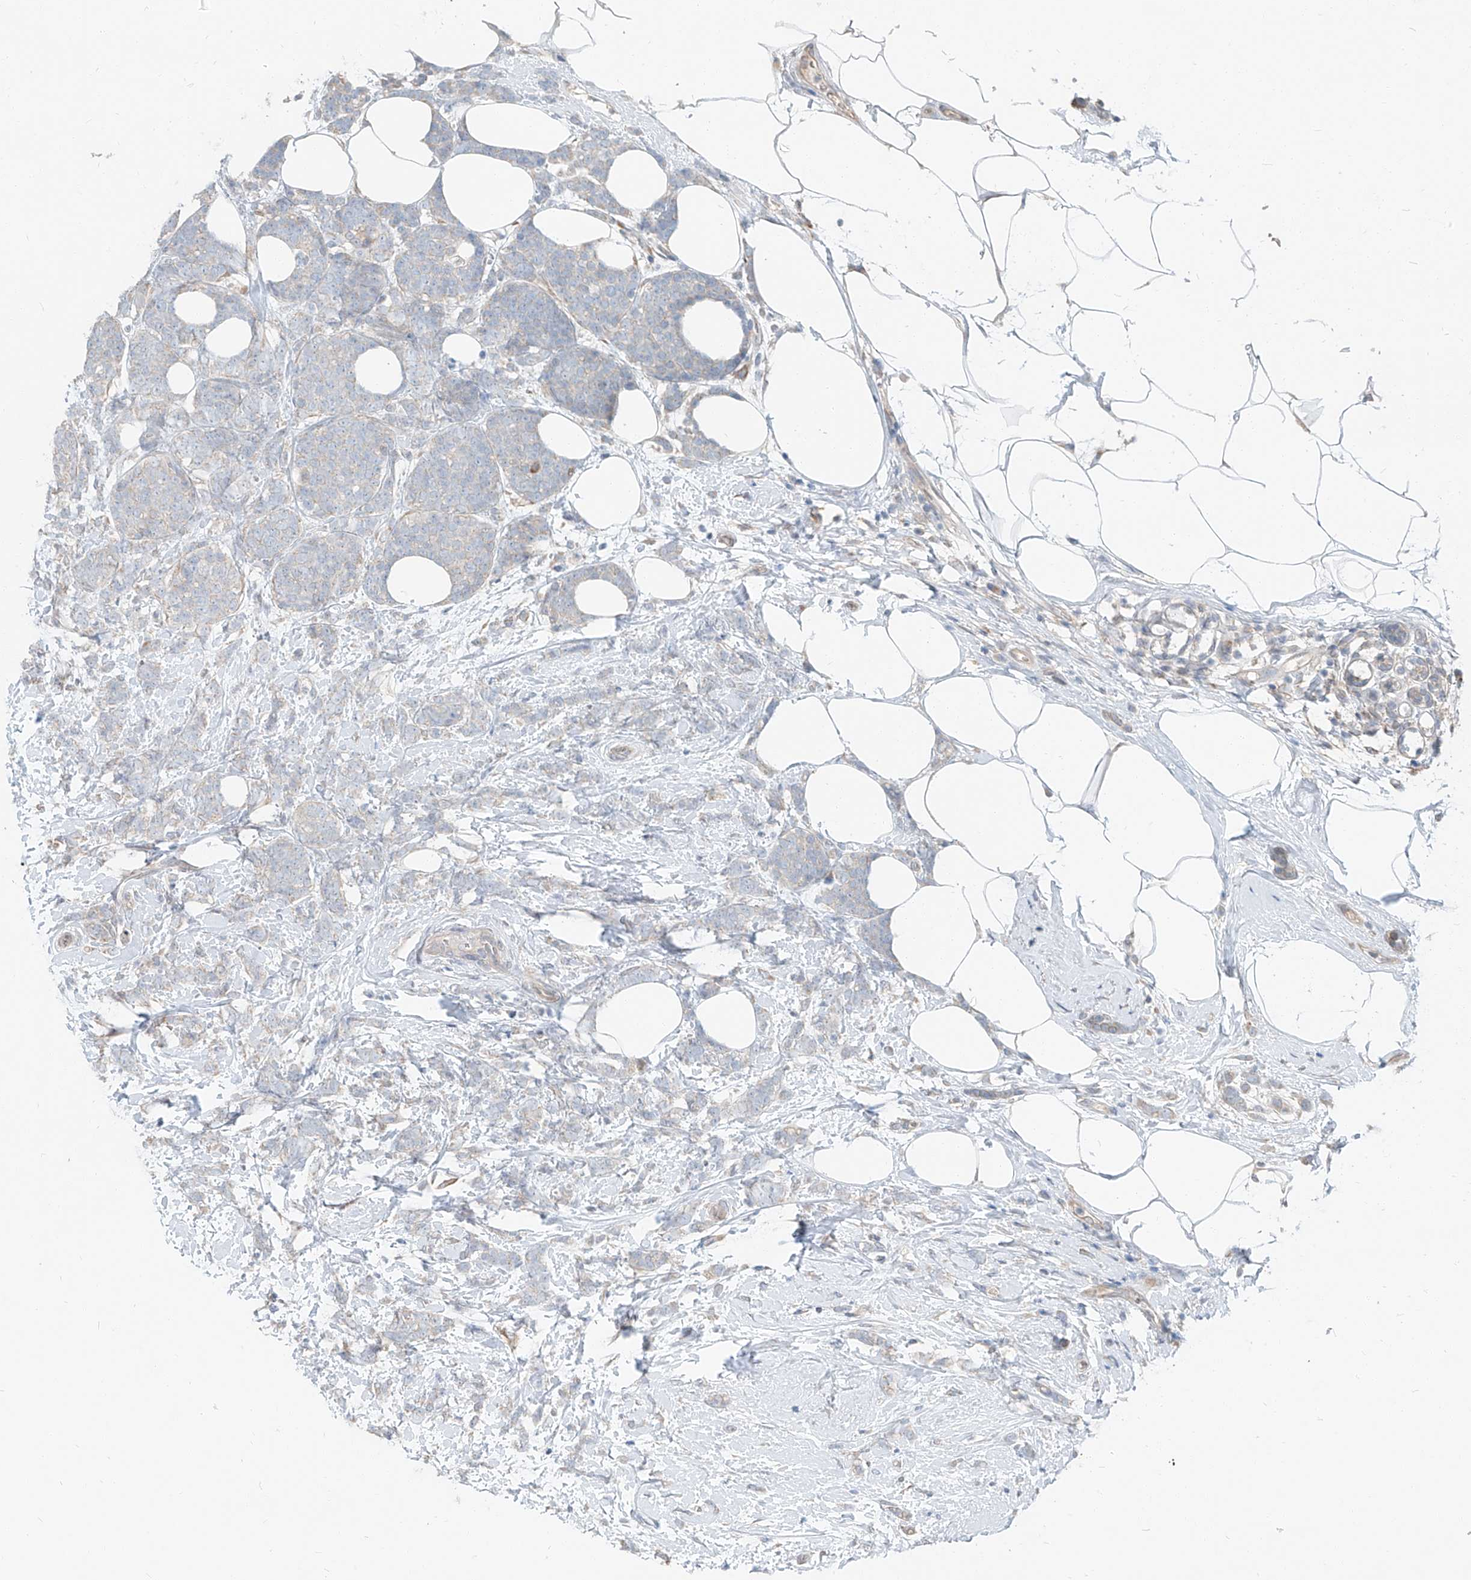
{"staining": {"intensity": "negative", "quantity": "none", "location": "none"}, "tissue": "breast cancer", "cell_type": "Tumor cells", "image_type": "cancer", "snomed": [{"axis": "morphology", "description": "Lobular carcinoma"}, {"axis": "topography", "description": "Breast"}], "caption": "This is an immunohistochemistry (IHC) image of breast lobular carcinoma. There is no staining in tumor cells.", "gene": "STX19", "patient": {"sex": "female", "age": 58}}